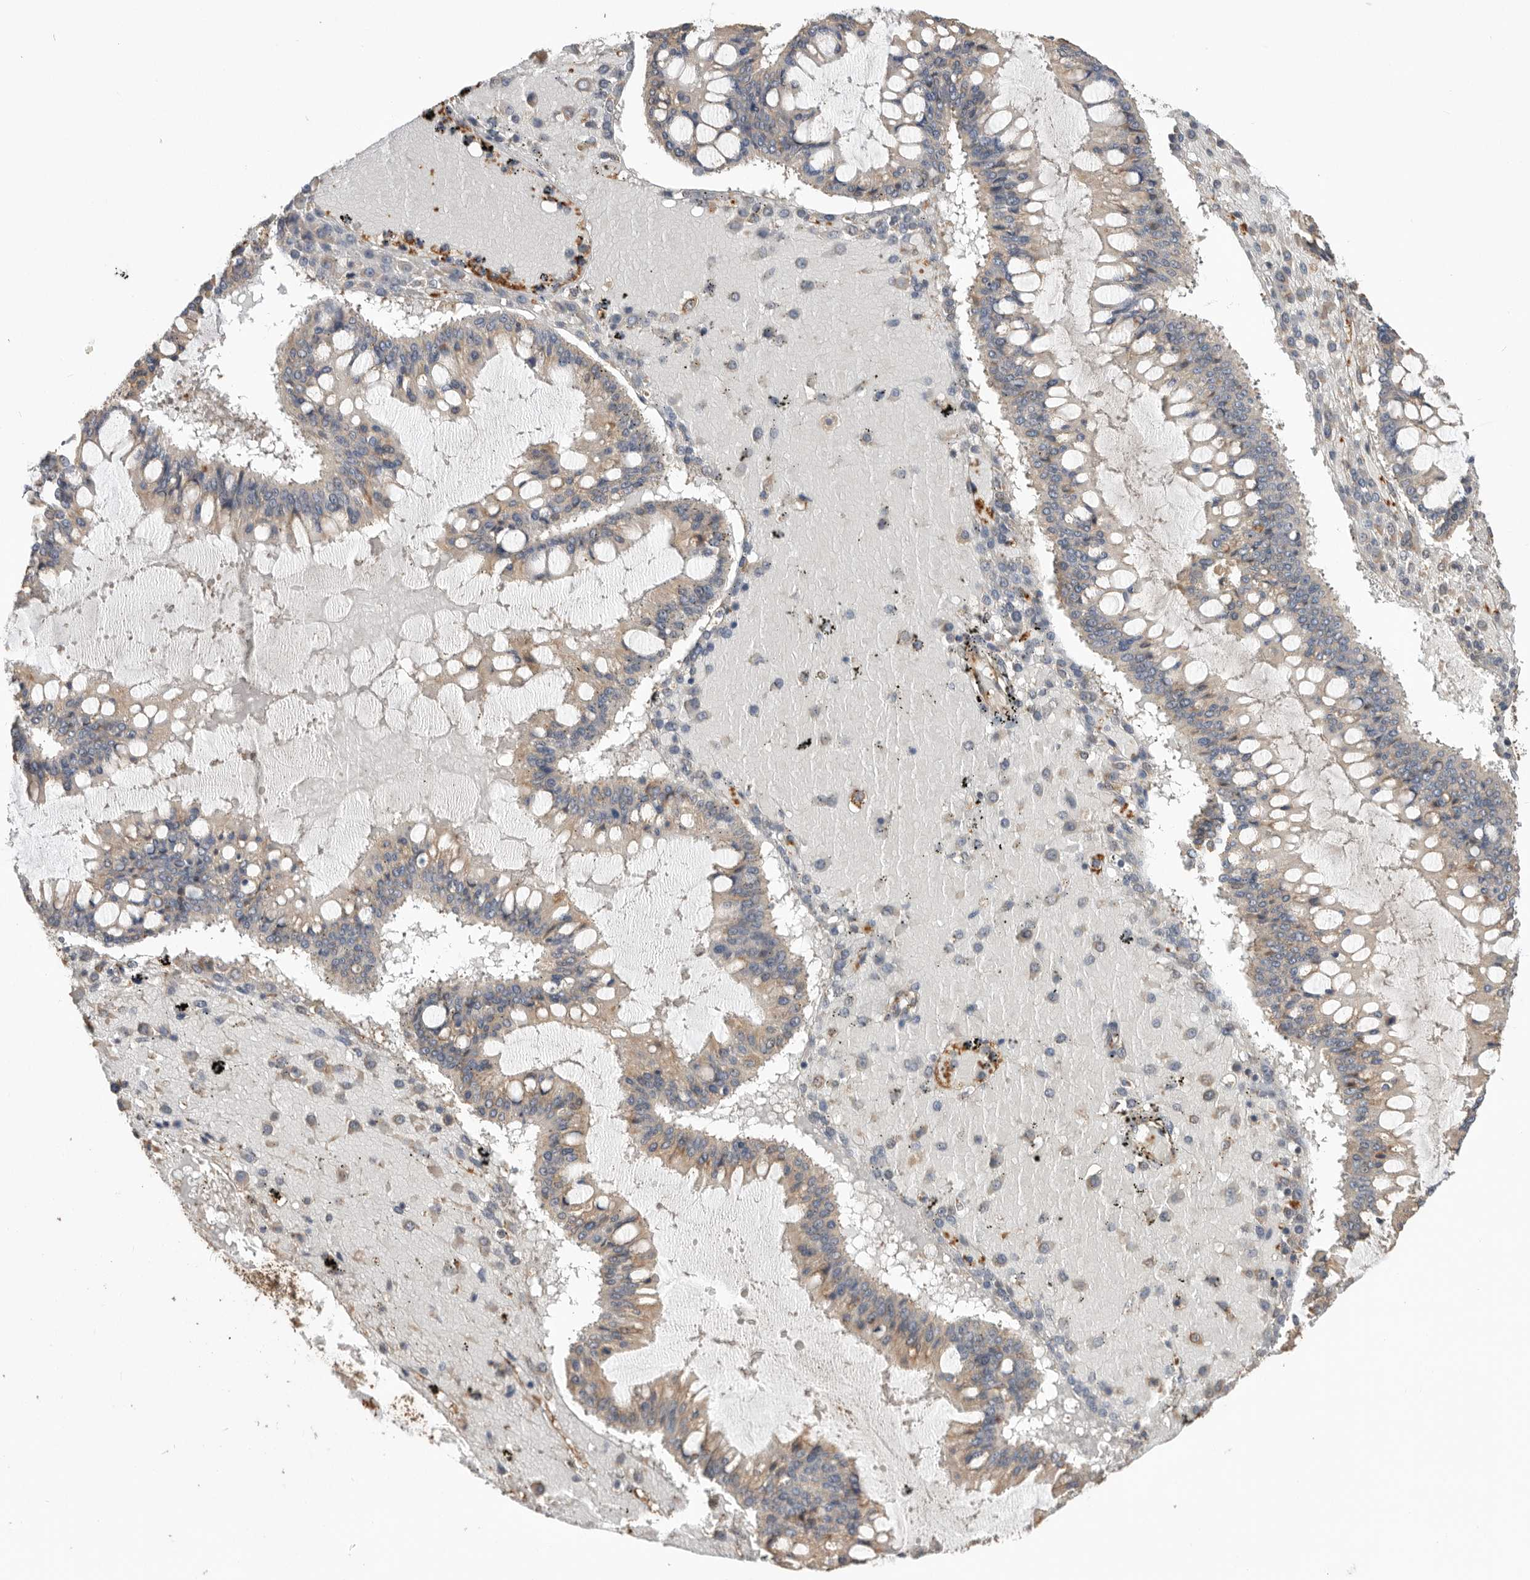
{"staining": {"intensity": "moderate", "quantity": "25%-75%", "location": "cytoplasmic/membranous"}, "tissue": "ovarian cancer", "cell_type": "Tumor cells", "image_type": "cancer", "snomed": [{"axis": "morphology", "description": "Cystadenocarcinoma, mucinous, NOS"}, {"axis": "topography", "description": "Ovary"}], "caption": "Immunohistochemical staining of human mucinous cystadenocarcinoma (ovarian) exhibits moderate cytoplasmic/membranous protein positivity in about 25%-75% of tumor cells. (brown staining indicates protein expression, while blue staining denotes nuclei).", "gene": "CDC42BPB", "patient": {"sex": "female", "age": 73}}